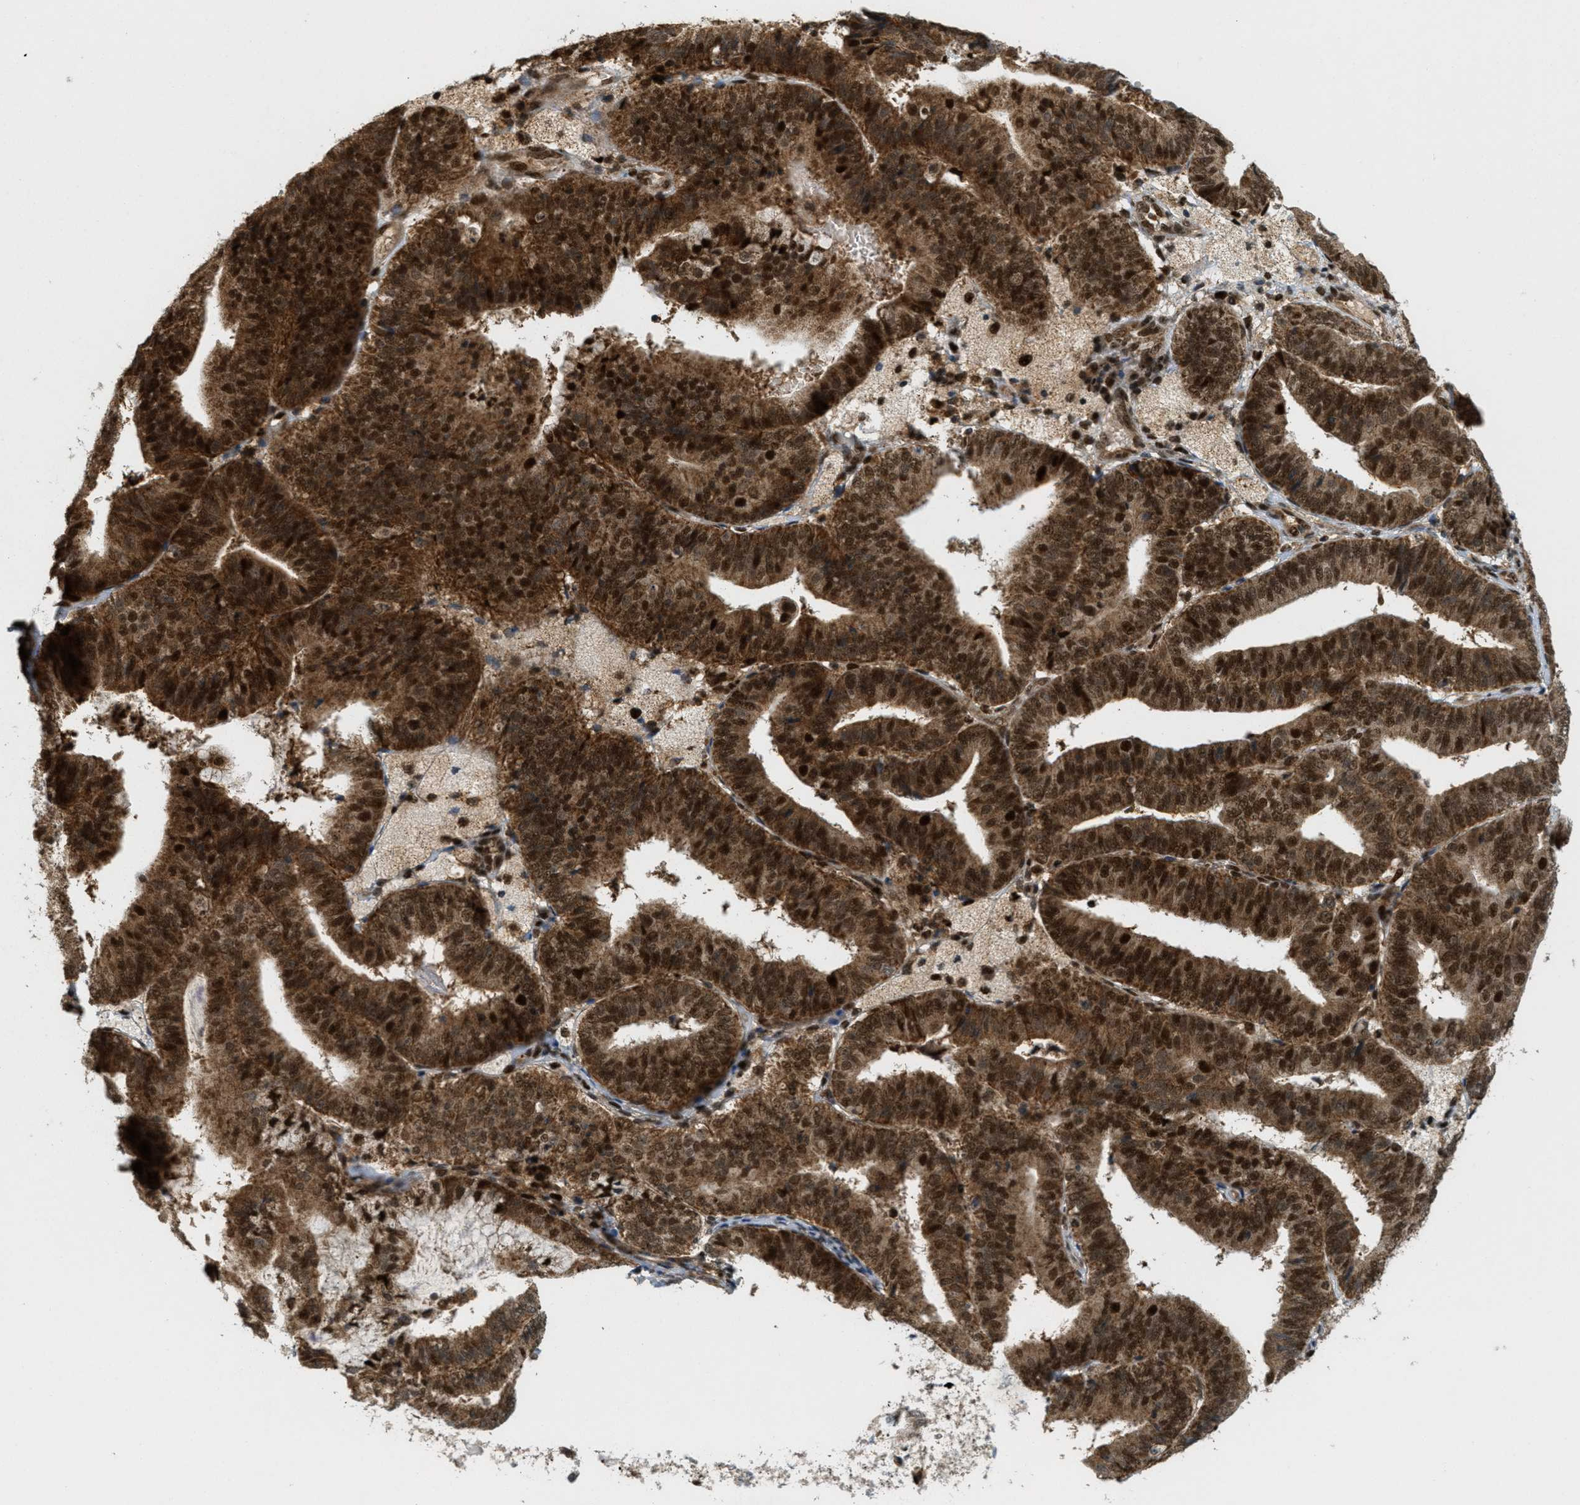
{"staining": {"intensity": "strong", "quantity": ">75%", "location": "cytoplasmic/membranous,nuclear"}, "tissue": "endometrial cancer", "cell_type": "Tumor cells", "image_type": "cancer", "snomed": [{"axis": "morphology", "description": "Adenocarcinoma, NOS"}, {"axis": "topography", "description": "Endometrium"}], "caption": "Brown immunohistochemical staining in human adenocarcinoma (endometrial) demonstrates strong cytoplasmic/membranous and nuclear positivity in approximately >75% of tumor cells.", "gene": "TLK1", "patient": {"sex": "female", "age": 63}}